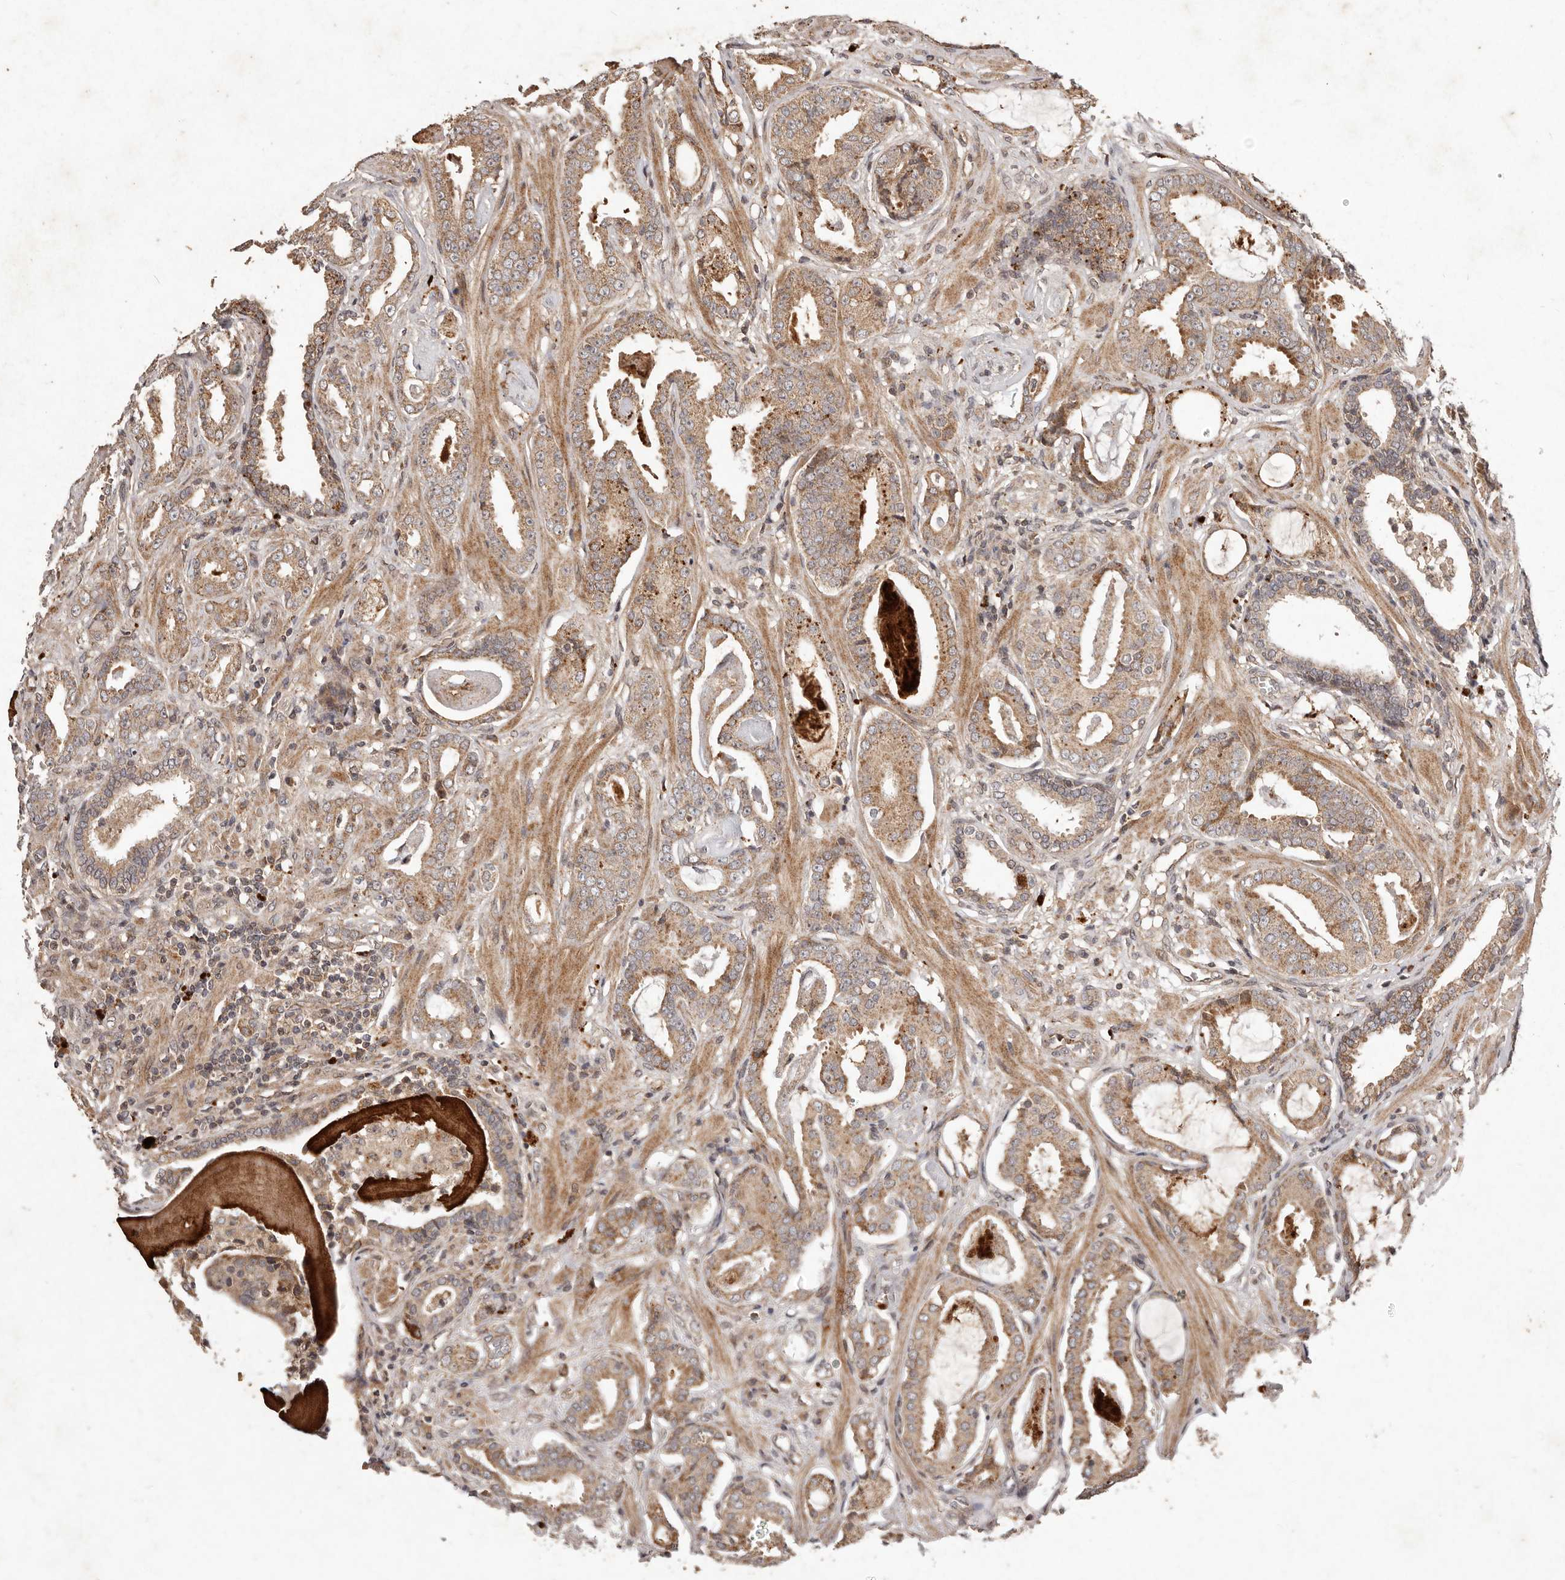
{"staining": {"intensity": "moderate", "quantity": ">75%", "location": "cytoplasmic/membranous"}, "tissue": "prostate cancer", "cell_type": "Tumor cells", "image_type": "cancer", "snomed": [{"axis": "morphology", "description": "Adenocarcinoma, Low grade"}, {"axis": "topography", "description": "Prostate"}], "caption": "About >75% of tumor cells in human prostate adenocarcinoma (low-grade) show moderate cytoplasmic/membranous protein positivity as visualized by brown immunohistochemical staining.", "gene": "PLOD2", "patient": {"sex": "male", "age": 53}}